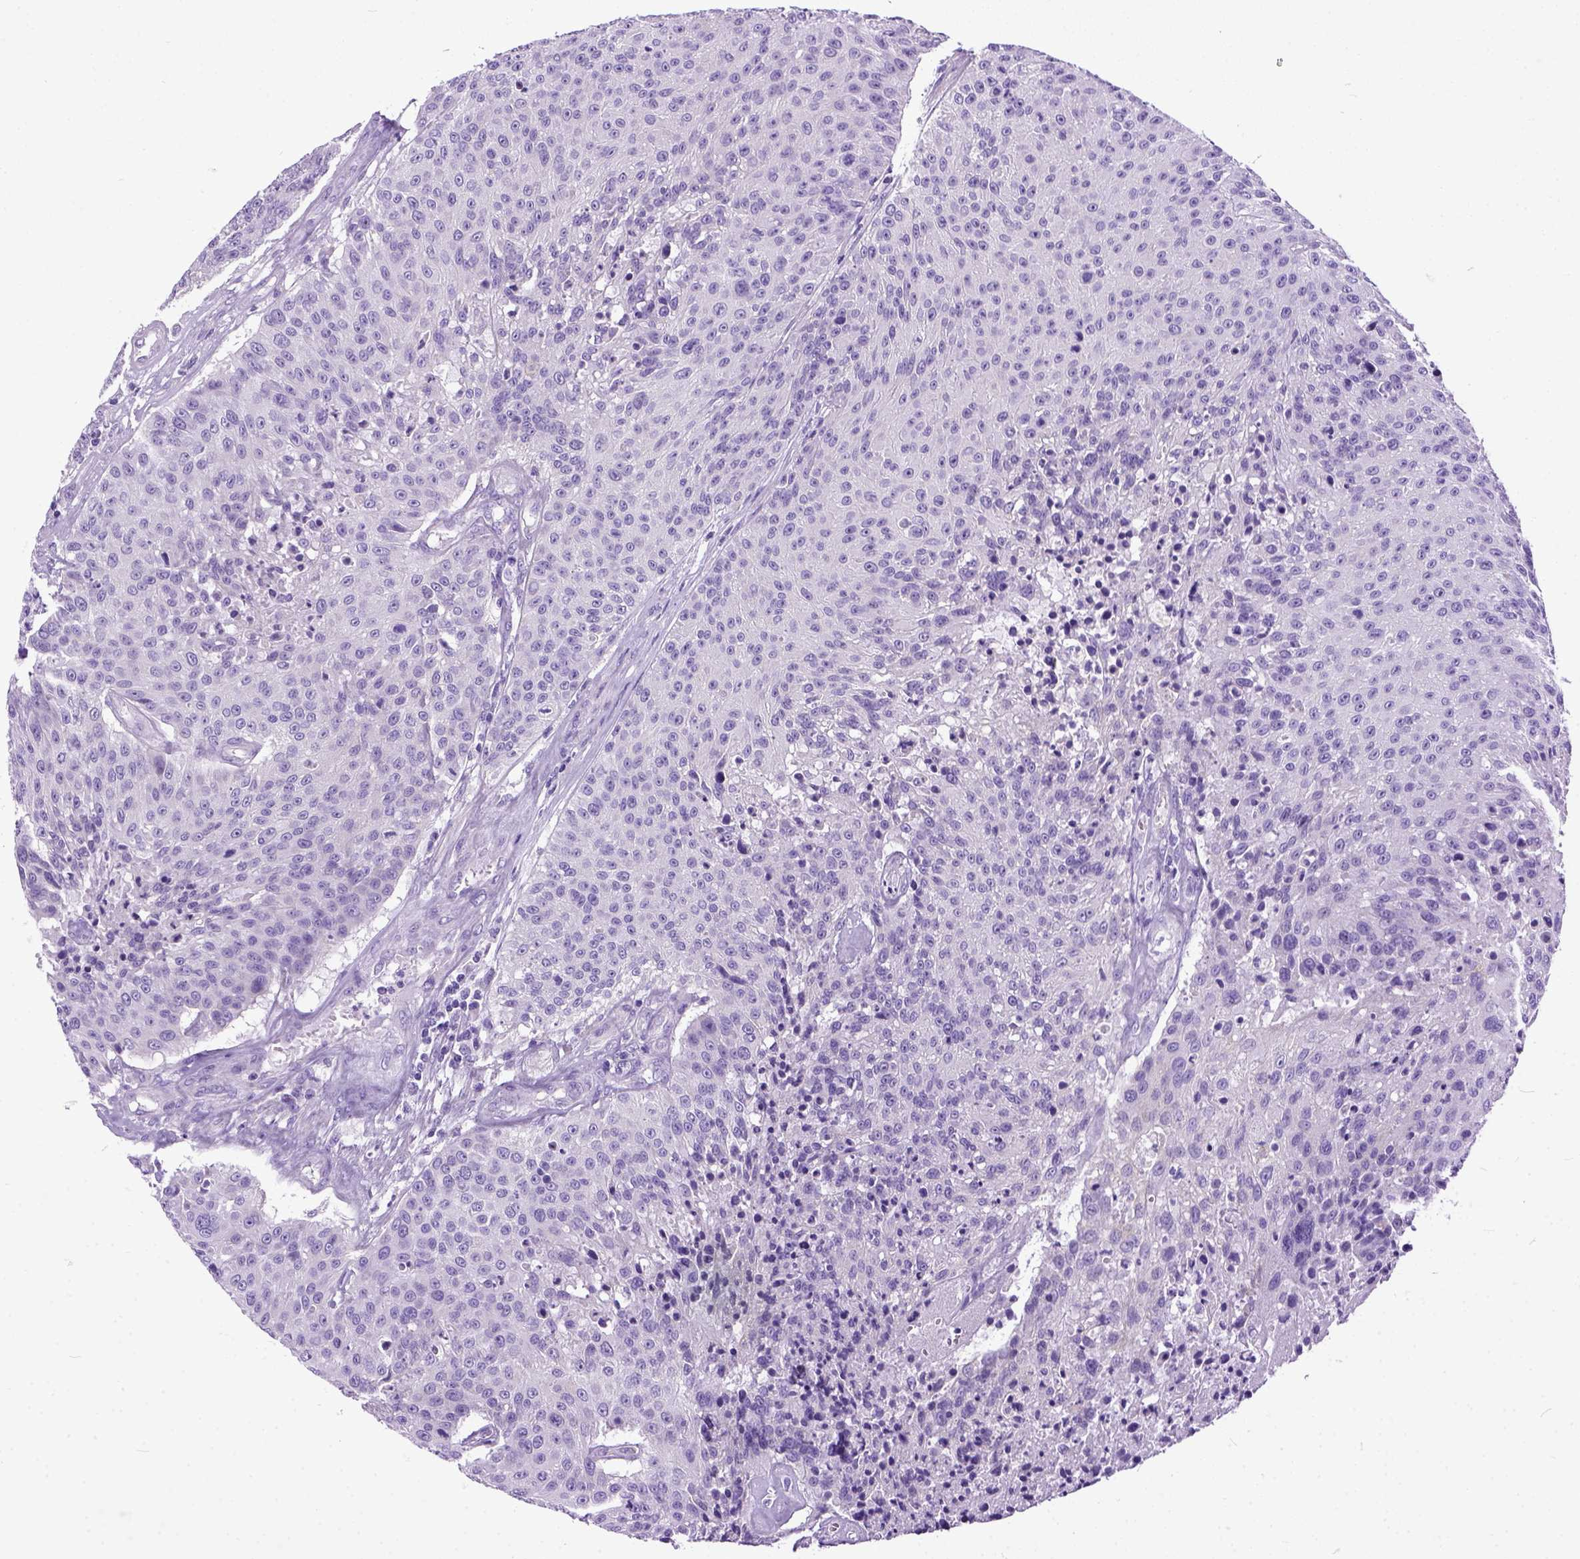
{"staining": {"intensity": "negative", "quantity": "none", "location": "none"}, "tissue": "urothelial cancer", "cell_type": "Tumor cells", "image_type": "cancer", "snomed": [{"axis": "morphology", "description": "Urothelial carcinoma, NOS"}, {"axis": "topography", "description": "Urinary bladder"}], "caption": "IHC of human urothelial cancer demonstrates no positivity in tumor cells.", "gene": "PPL", "patient": {"sex": "male", "age": 55}}